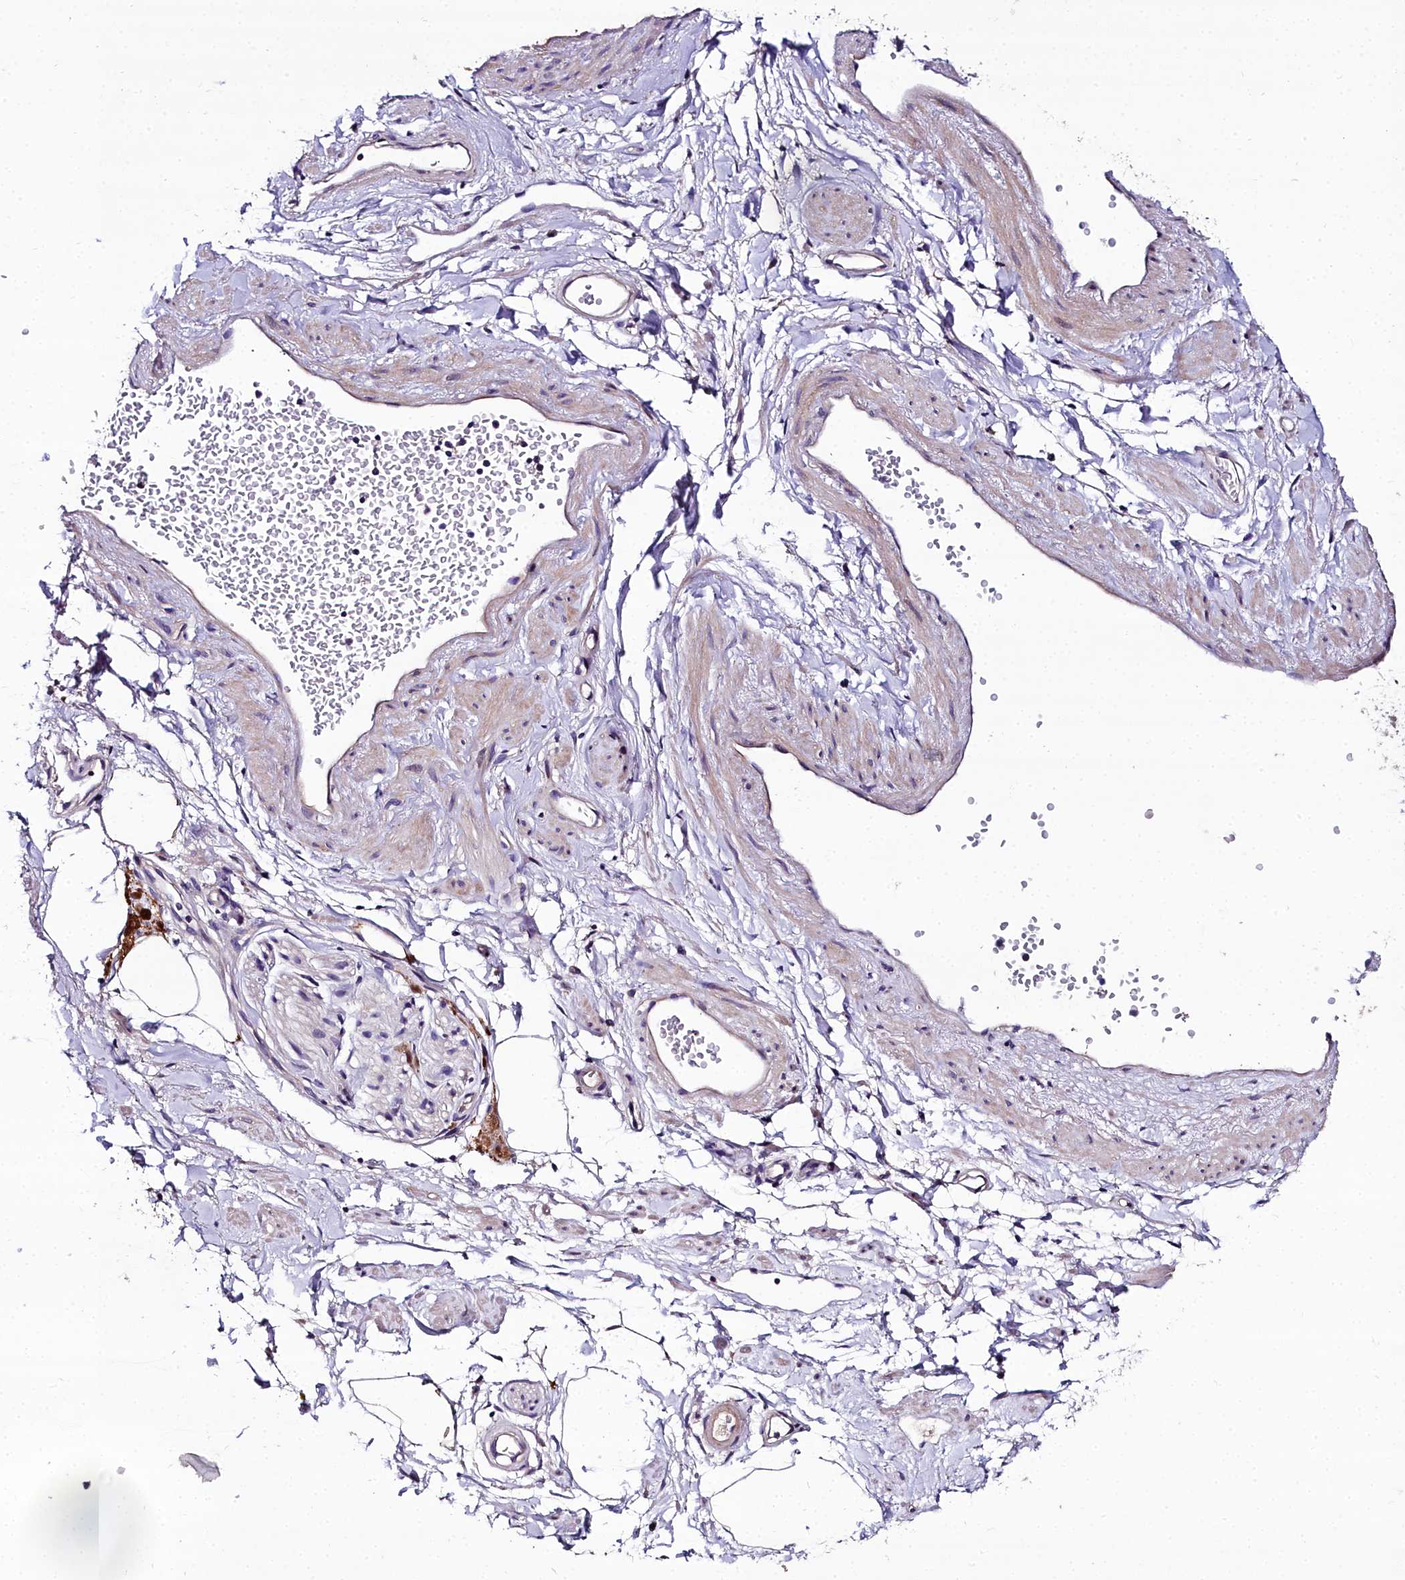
{"staining": {"intensity": "moderate", "quantity": "25%-75%", "location": "cytoplasmic/membranous"}, "tissue": "adipose tissue", "cell_type": "Adipocytes", "image_type": "normal", "snomed": [{"axis": "morphology", "description": "Normal tissue, NOS"}, {"axis": "topography", "description": "Soft tissue"}, {"axis": "topography", "description": "Adipose tissue"}, {"axis": "topography", "description": "Vascular tissue"}, {"axis": "topography", "description": "Peripheral nerve tissue"}], "caption": "A medium amount of moderate cytoplasmic/membranous expression is present in approximately 25%-75% of adipocytes in normal adipose tissue. (brown staining indicates protein expression, while blue staining denotes nuclei).", "gene": "NT5M", "patient": {"sex": "male", "age": 74}}